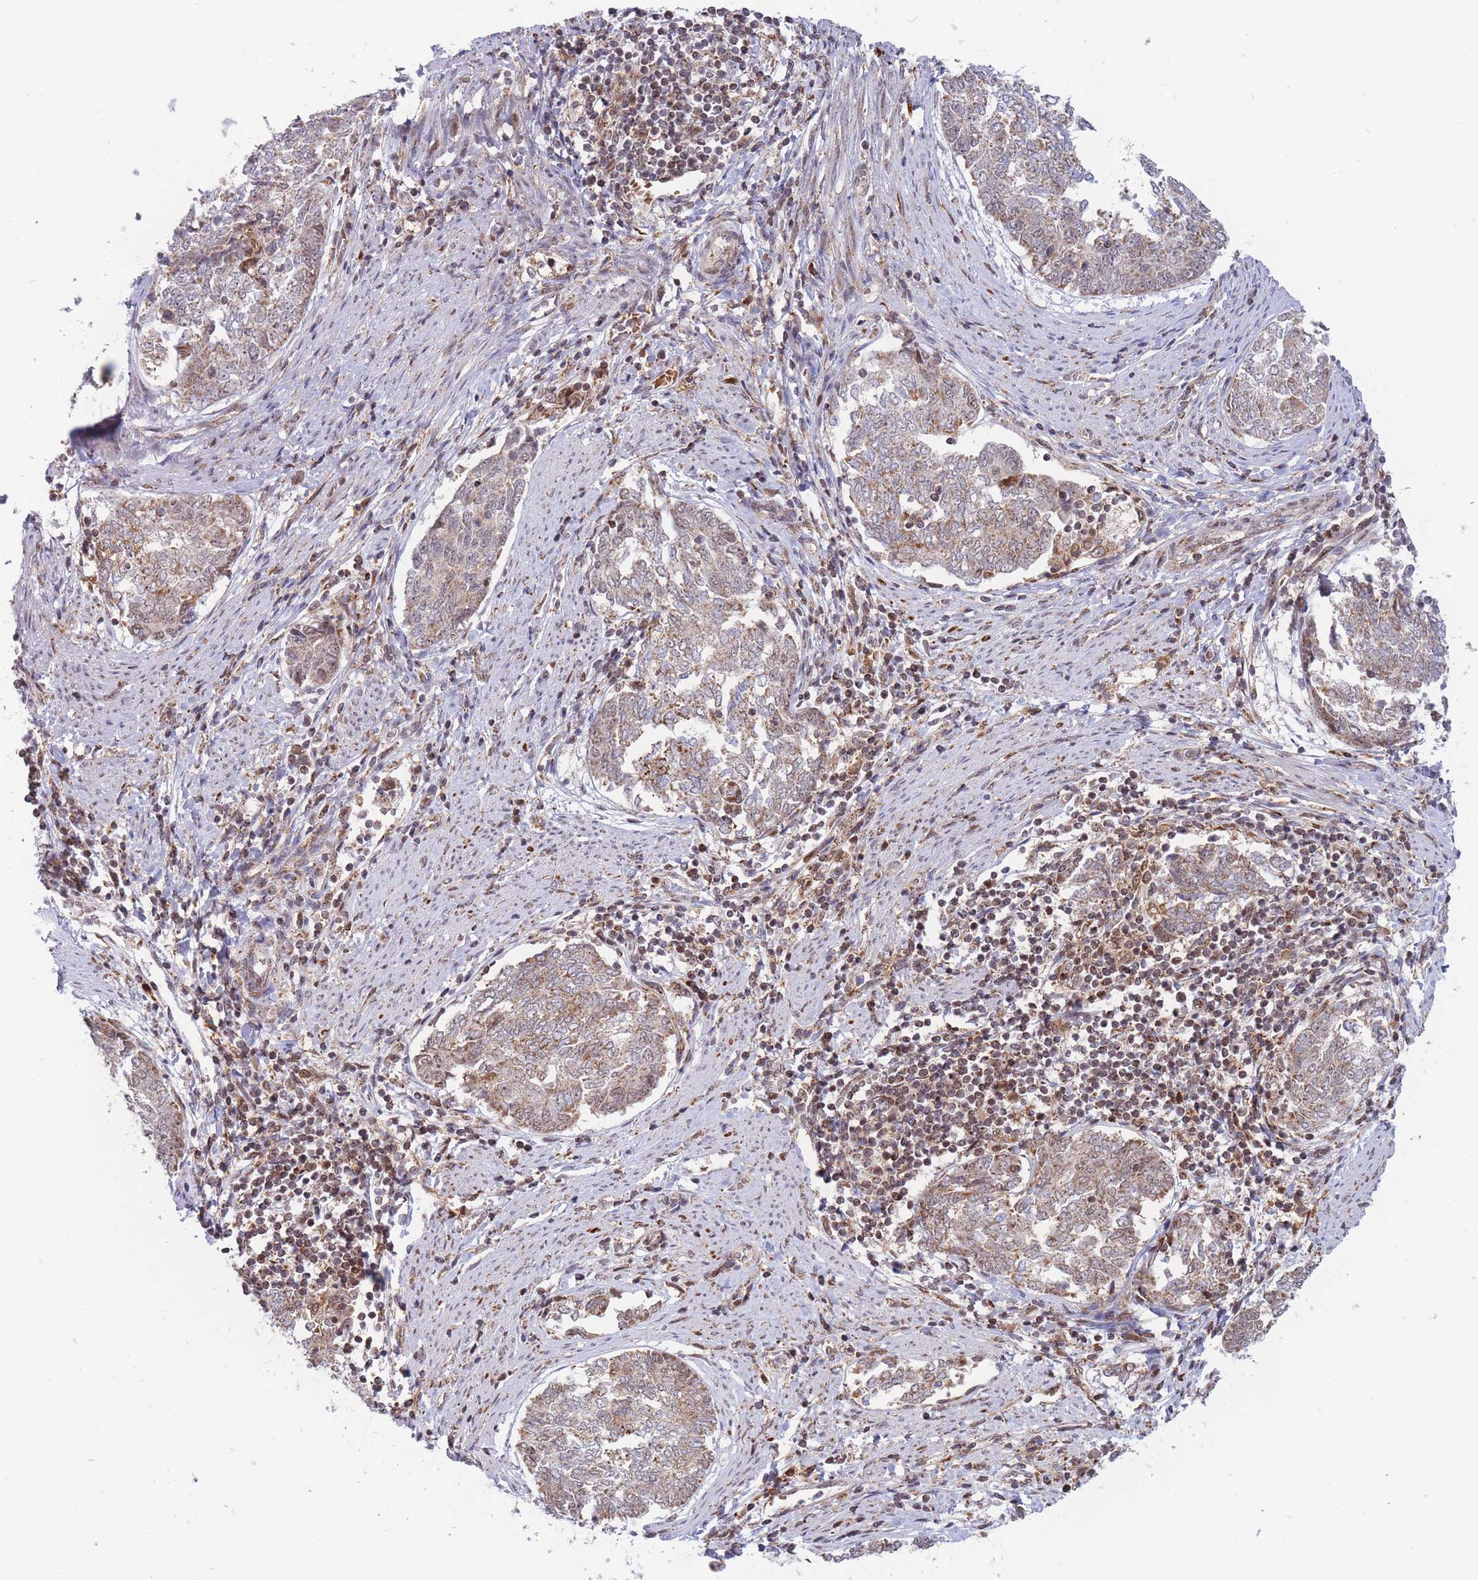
{"staining": {"intensity": "moderate", "quantity": "25%-75%", "location": "cytoplasmic/membranous"}, "tissue": "endometrial cancer", "cell_type": "Tumor cells", "image_type": "cancer", "snomed": [{"axis": "morphology", "description": "Adenocarcinoma, NOS"}, {"axis": "topography", "description": "Endometrium"}], "caption": "Approximately 25%-75% of tumor cells in endometrial cancer (adenocarcinoma) display moderate cytoplasmic/membranous protein positivity as visualized by brown immunohistochemical staining.", "gene": "BOD1L1", "patient": {"sex": "female", "age": 80}}